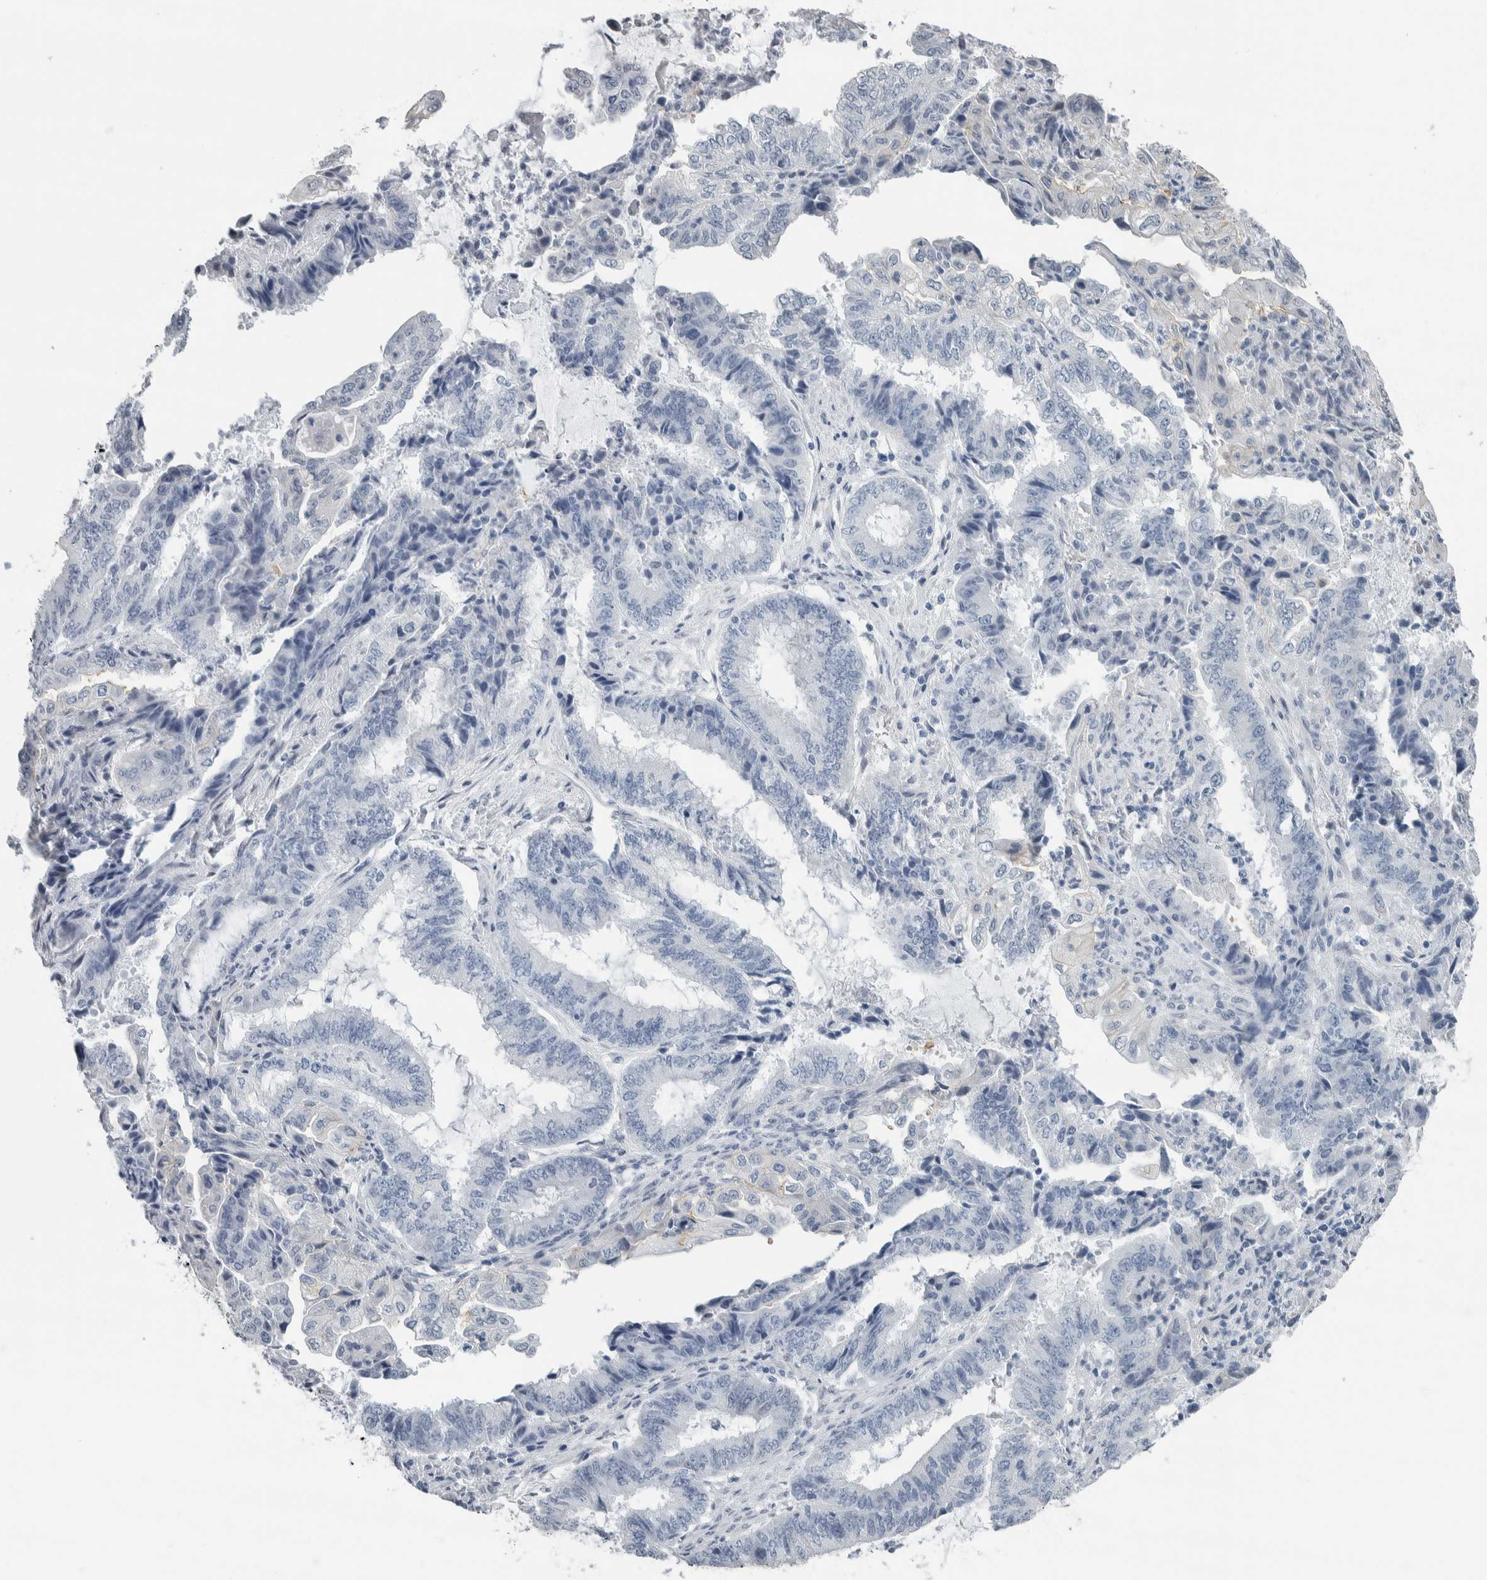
{"staining": {"intensity": "negative", "quantity": "none", "location": "none"}, "tissue": "endometrial cancer", "cell_type": "Tumor cells", "image_type": "cancer", "snomed": [{"axis": "morphology", "description": "Adenocarcinoma, NOS"}, {"axis": "topography", "description": "Endometrium"}], "caption": "DAB (3,3'-diaminobenzidine) immunohistochemical staining of human endometrial adenocarcinoma exhibits no significant staining in tumor cells.", "gene": "NEFM", "patient": {"sex": "female", "age": 51}}